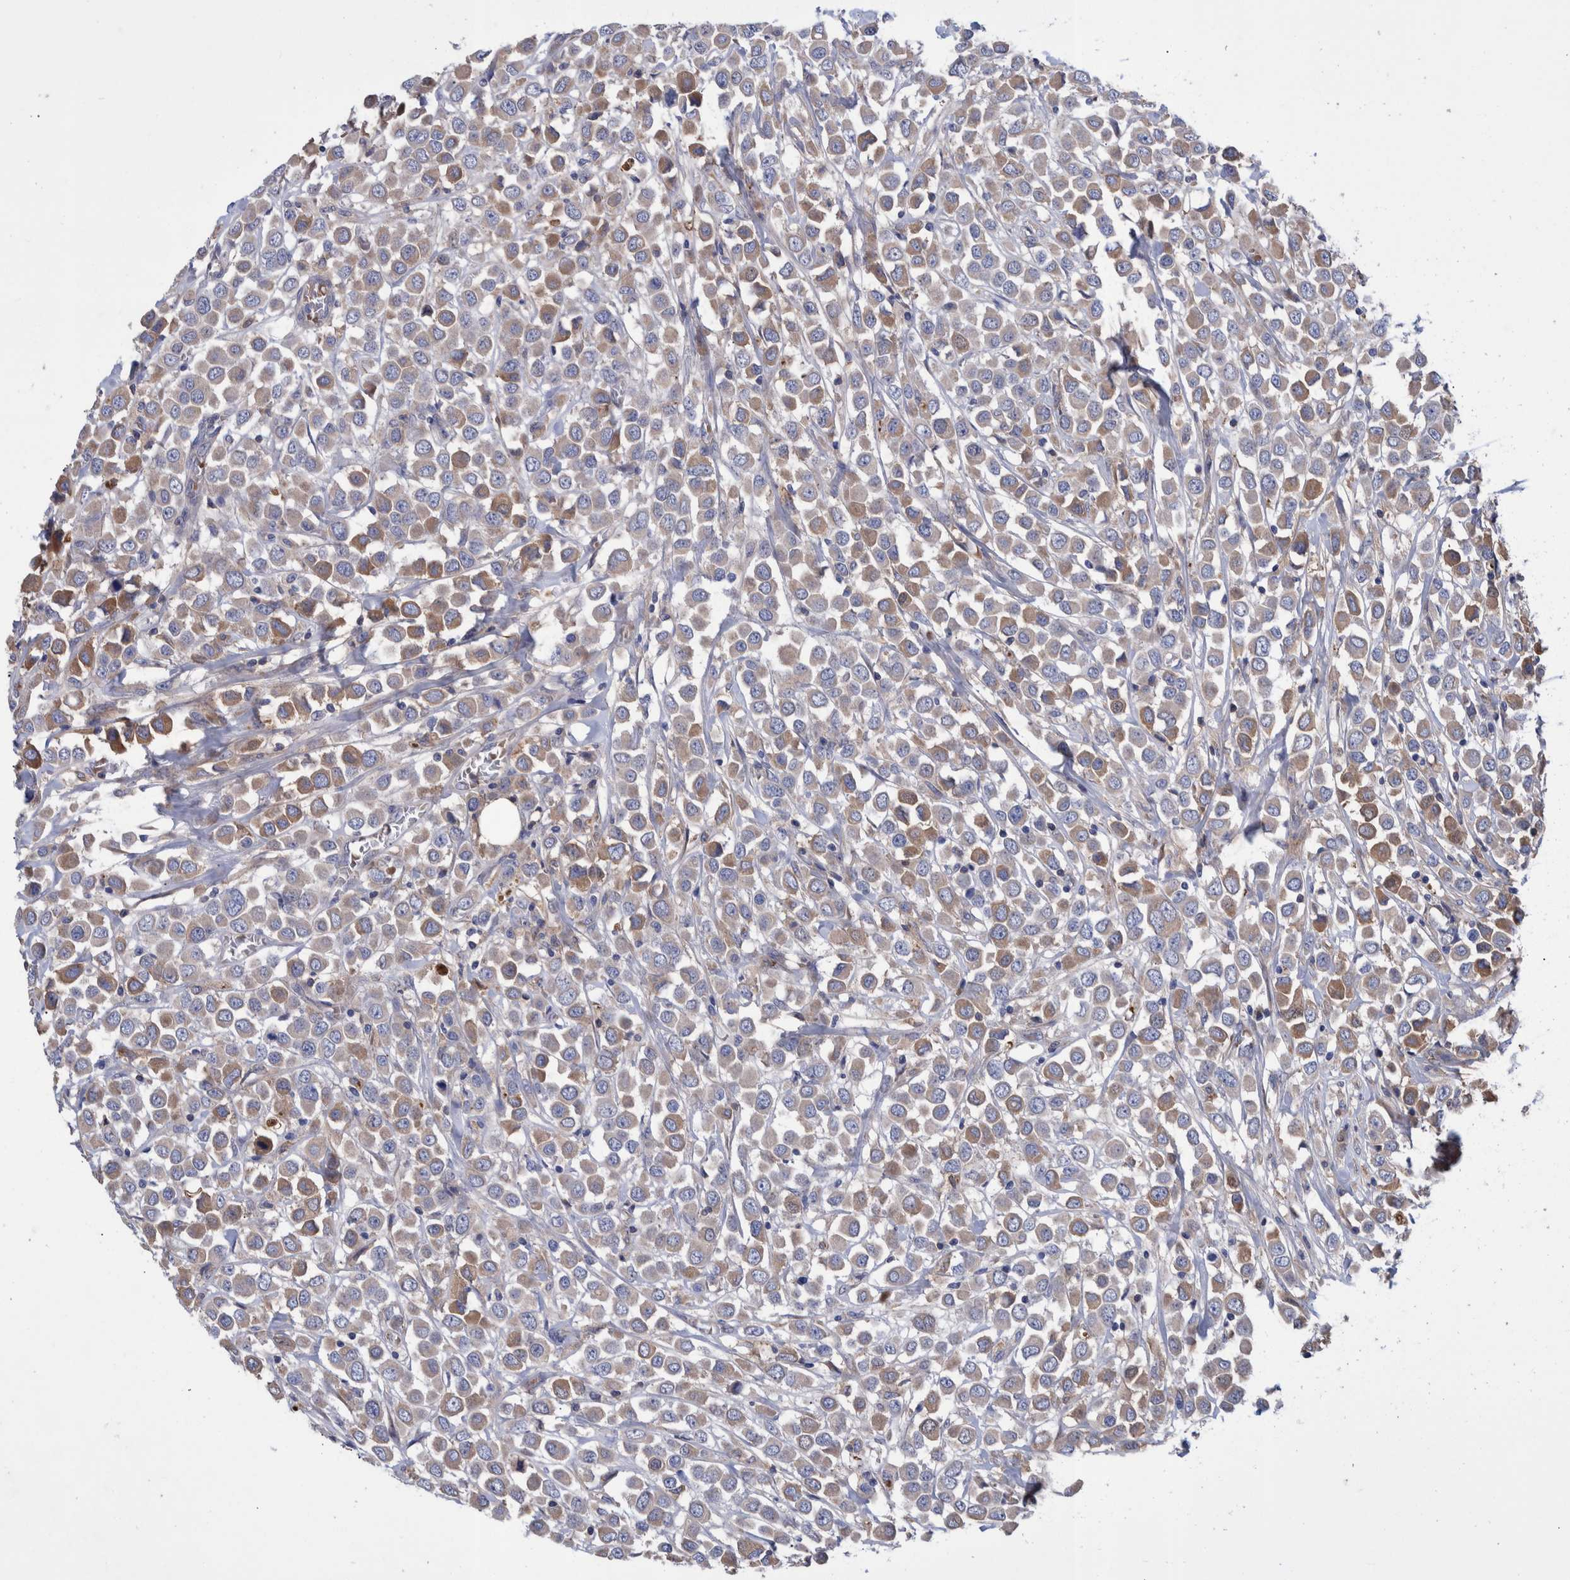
{"staining": {"intensity": "moderate", "quantity": "25%-75%", "location": "cytoplasmic/membranous"}, "tissue": "breast cancer", "cell_type": "Tumor cells", "image_type": "cancer", "snomed": [{"axis": "morphology", "description": "Duct carcinoma"}, {"axis": "topography", "description": "Breast"}], "caption": "High-magnification brightfield microscopy of breast invasive ductal carcinoma stained with DAB (3,3'-diaminobenzidine) (brown) and counterstained with hematoxylin (blue). tumor cells exhibit moderate cytoplasmic/membranous expression is appreciated in approximately25%-75% of cells. The staining was performed using DAB (3,3'-diaminobenzidine), with brown indicating positive protein expression. Nuclei are stained blue with hematoxylin.", "gene": "DLL4", "patient": {"sex": "female", "age": 61}}